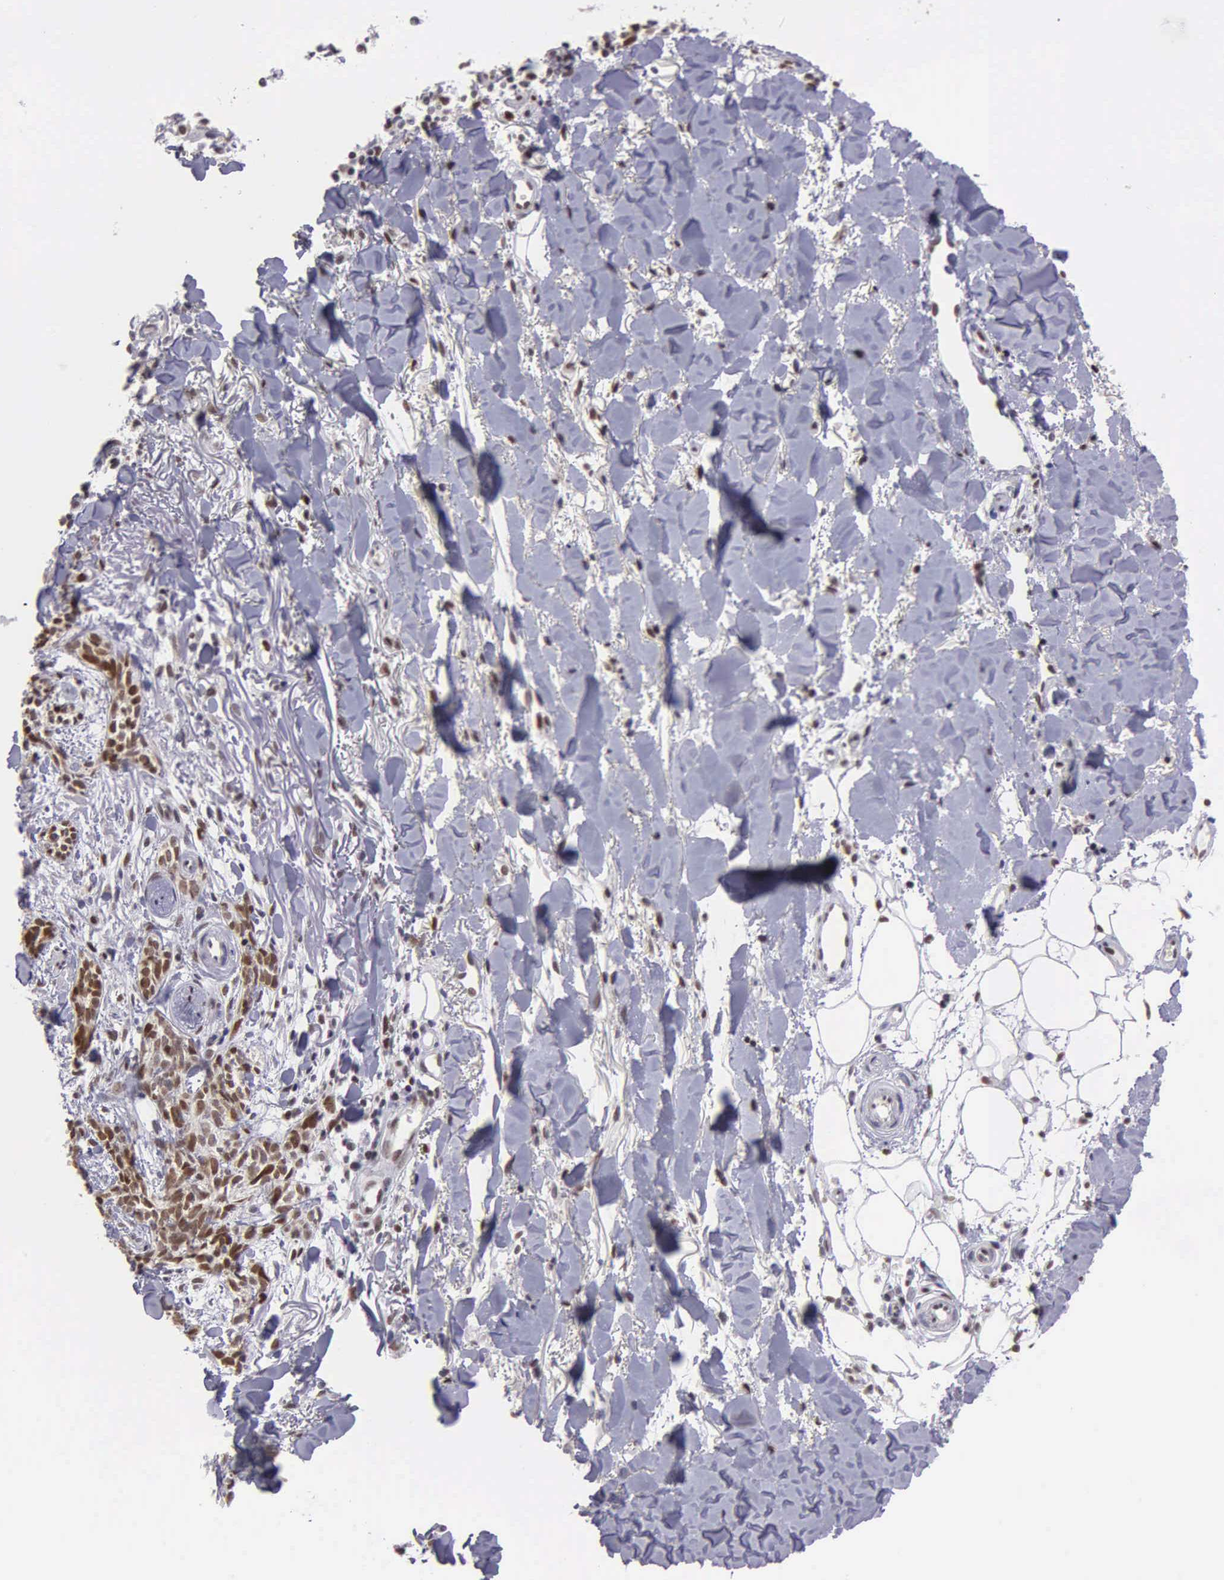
{"staining": {"intensity": "moderate", "quantity": ">75%", "location": "nuclear"}, "tissue": "skin cancer", "cell_type": "Tumor cells", "image_type": "cancer", "snomed": [{"axis": "morphology", "description": "Basal cell carcinoma"}, {"axis": "topography", "description": "Skin"}], "caption": "Human skin cancer (basal cell carcinoma) stained for a protein (brown) shows moderate nuclear positive expression in about >75% of tumor cells.", "gene": "UBR7", "patient": {"sex": "female", "age": 81}}